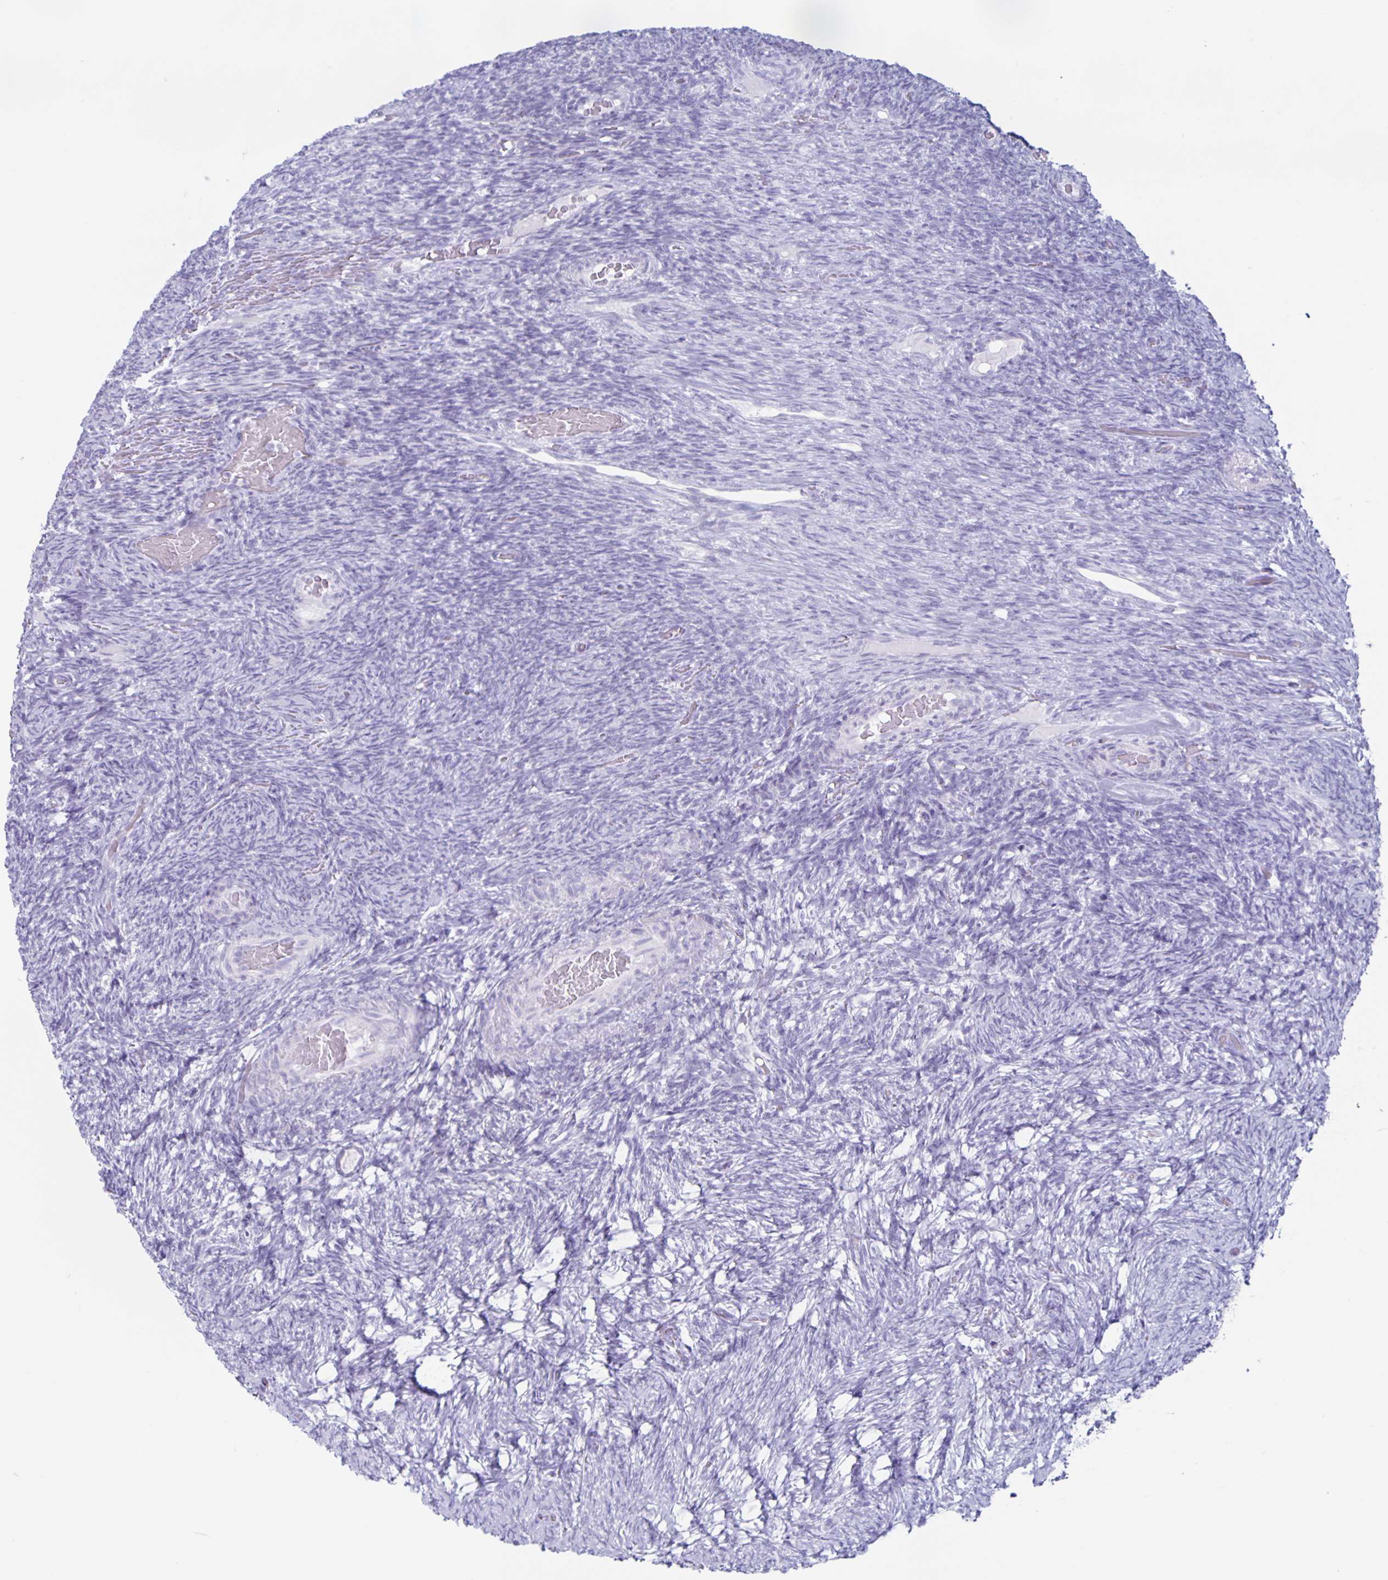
{"staining": {"intensity": "negative", "quantity": "none", "location": "none"}, "tissue": "ovary", "cell_type": "Follicle cells", "image_type": "normal", "snomed": [{"axis": "morphology", "description": "Normal tissue, NOS"}, {"axis": "topography", "description": "Ovary"}], "caption": "Immunohistochemistry (IHC) of normal ovary shows no staining in follicle cells. (DAB immunohistochemistry visualized using brightfield microscopy, high magnification).", "gene": "CT45A10", "patient": {"sex": "female", "age": 34}}